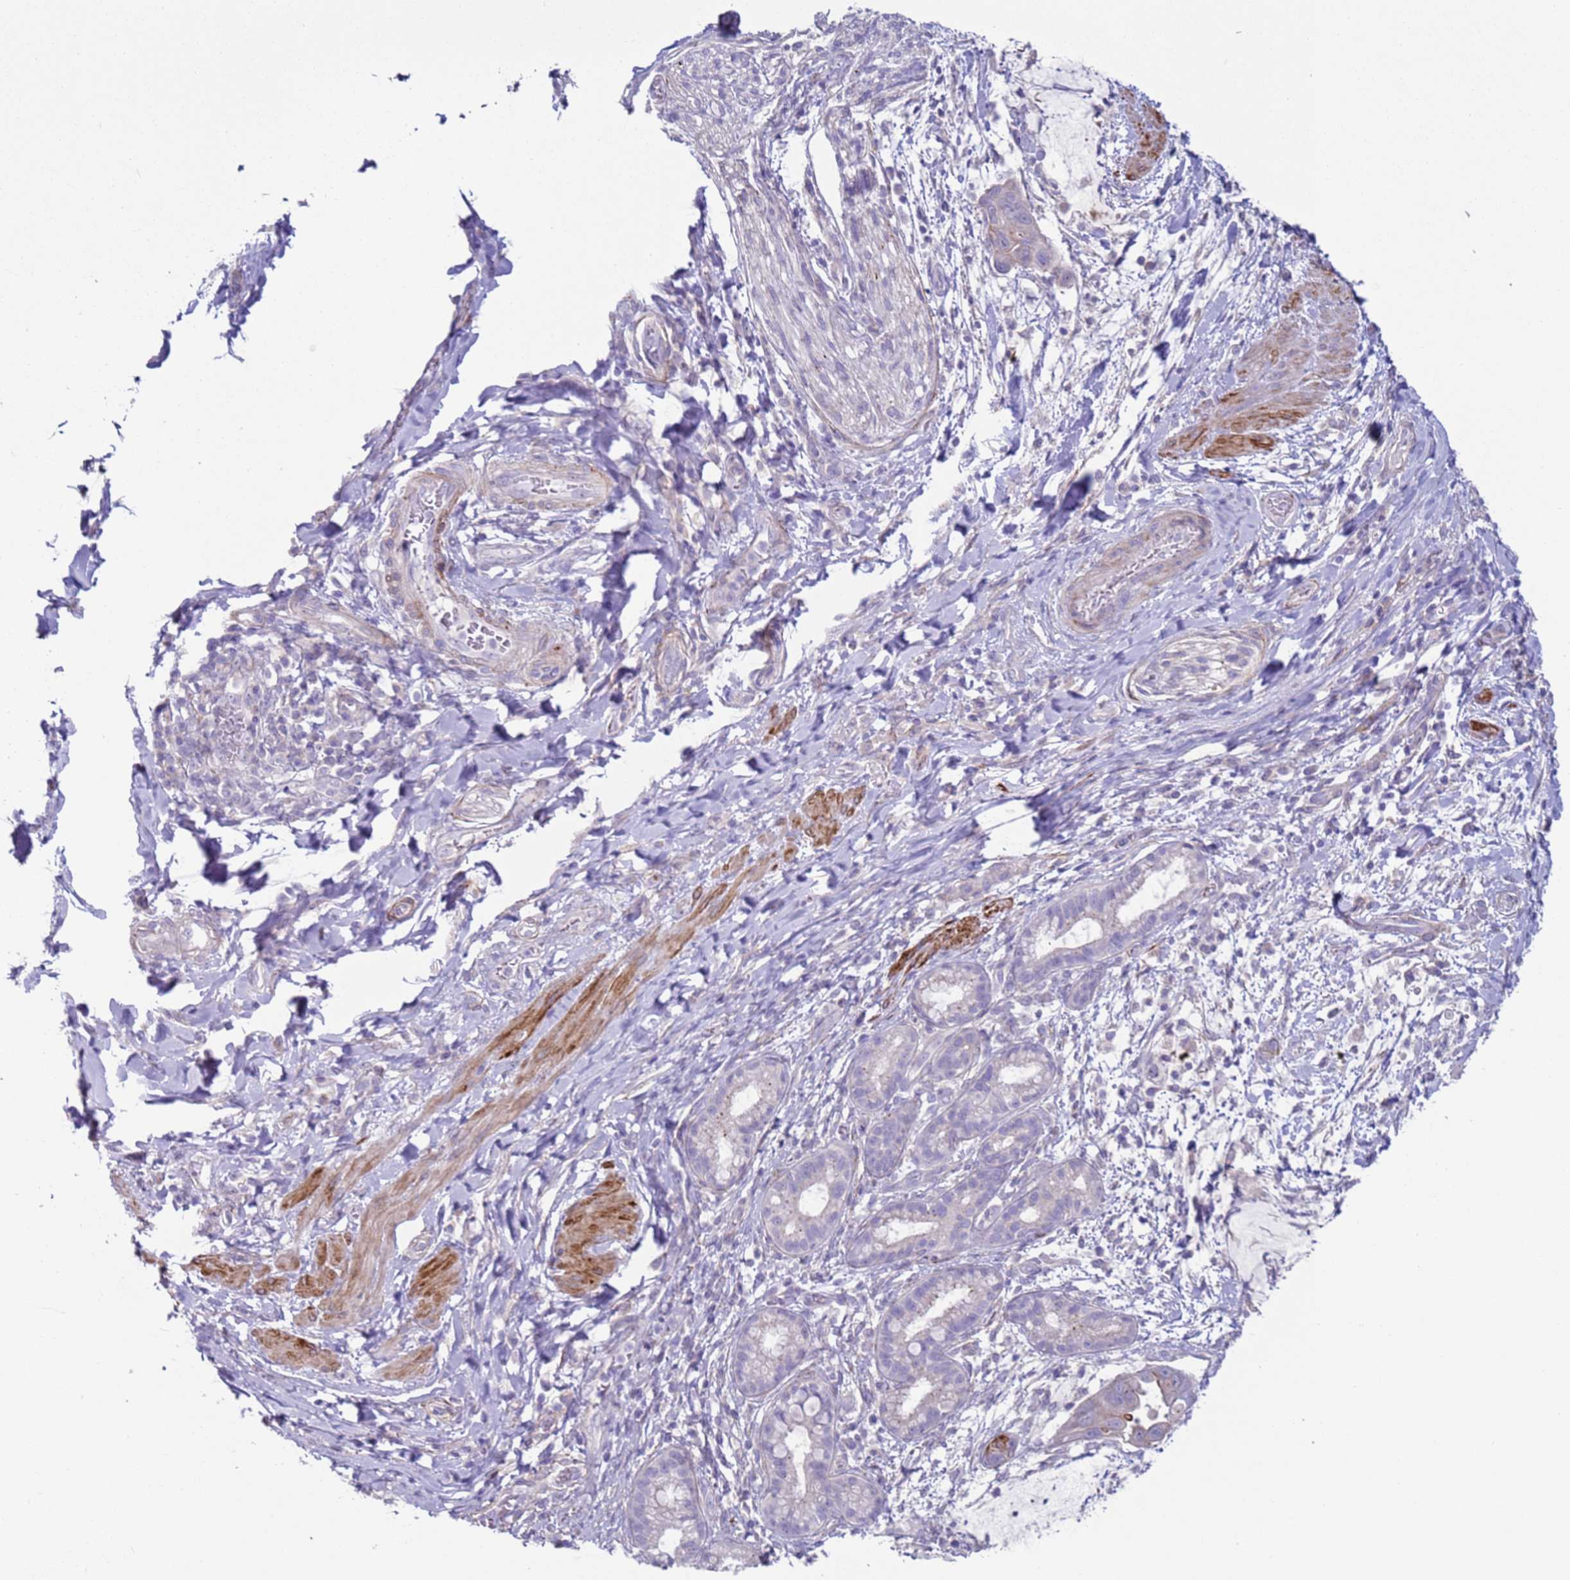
{"staining": {"intensity": "negative", "quantity": "none", "location": "none"}, "tissue": "pancreatic cancer", "cell_type": "Tumor cells", "image_type": "cancer", "snomed": [{"axis": "morphology", "description": "Adenocarcinoma, NOS"}, {"axis": "topography", "description": "Pancreas"}], "caption": "DAB immunohistochemical staining of pancreatic cancer shows no significant staining in tumor cells. The staining was performed using DAB to visualize the protein expression in brown, while the nuclei were stained in blue with hematoxylin (Magnification: 20x).", "gene": "HEATR1", "patient": {"sex": "male", "age": 48}}